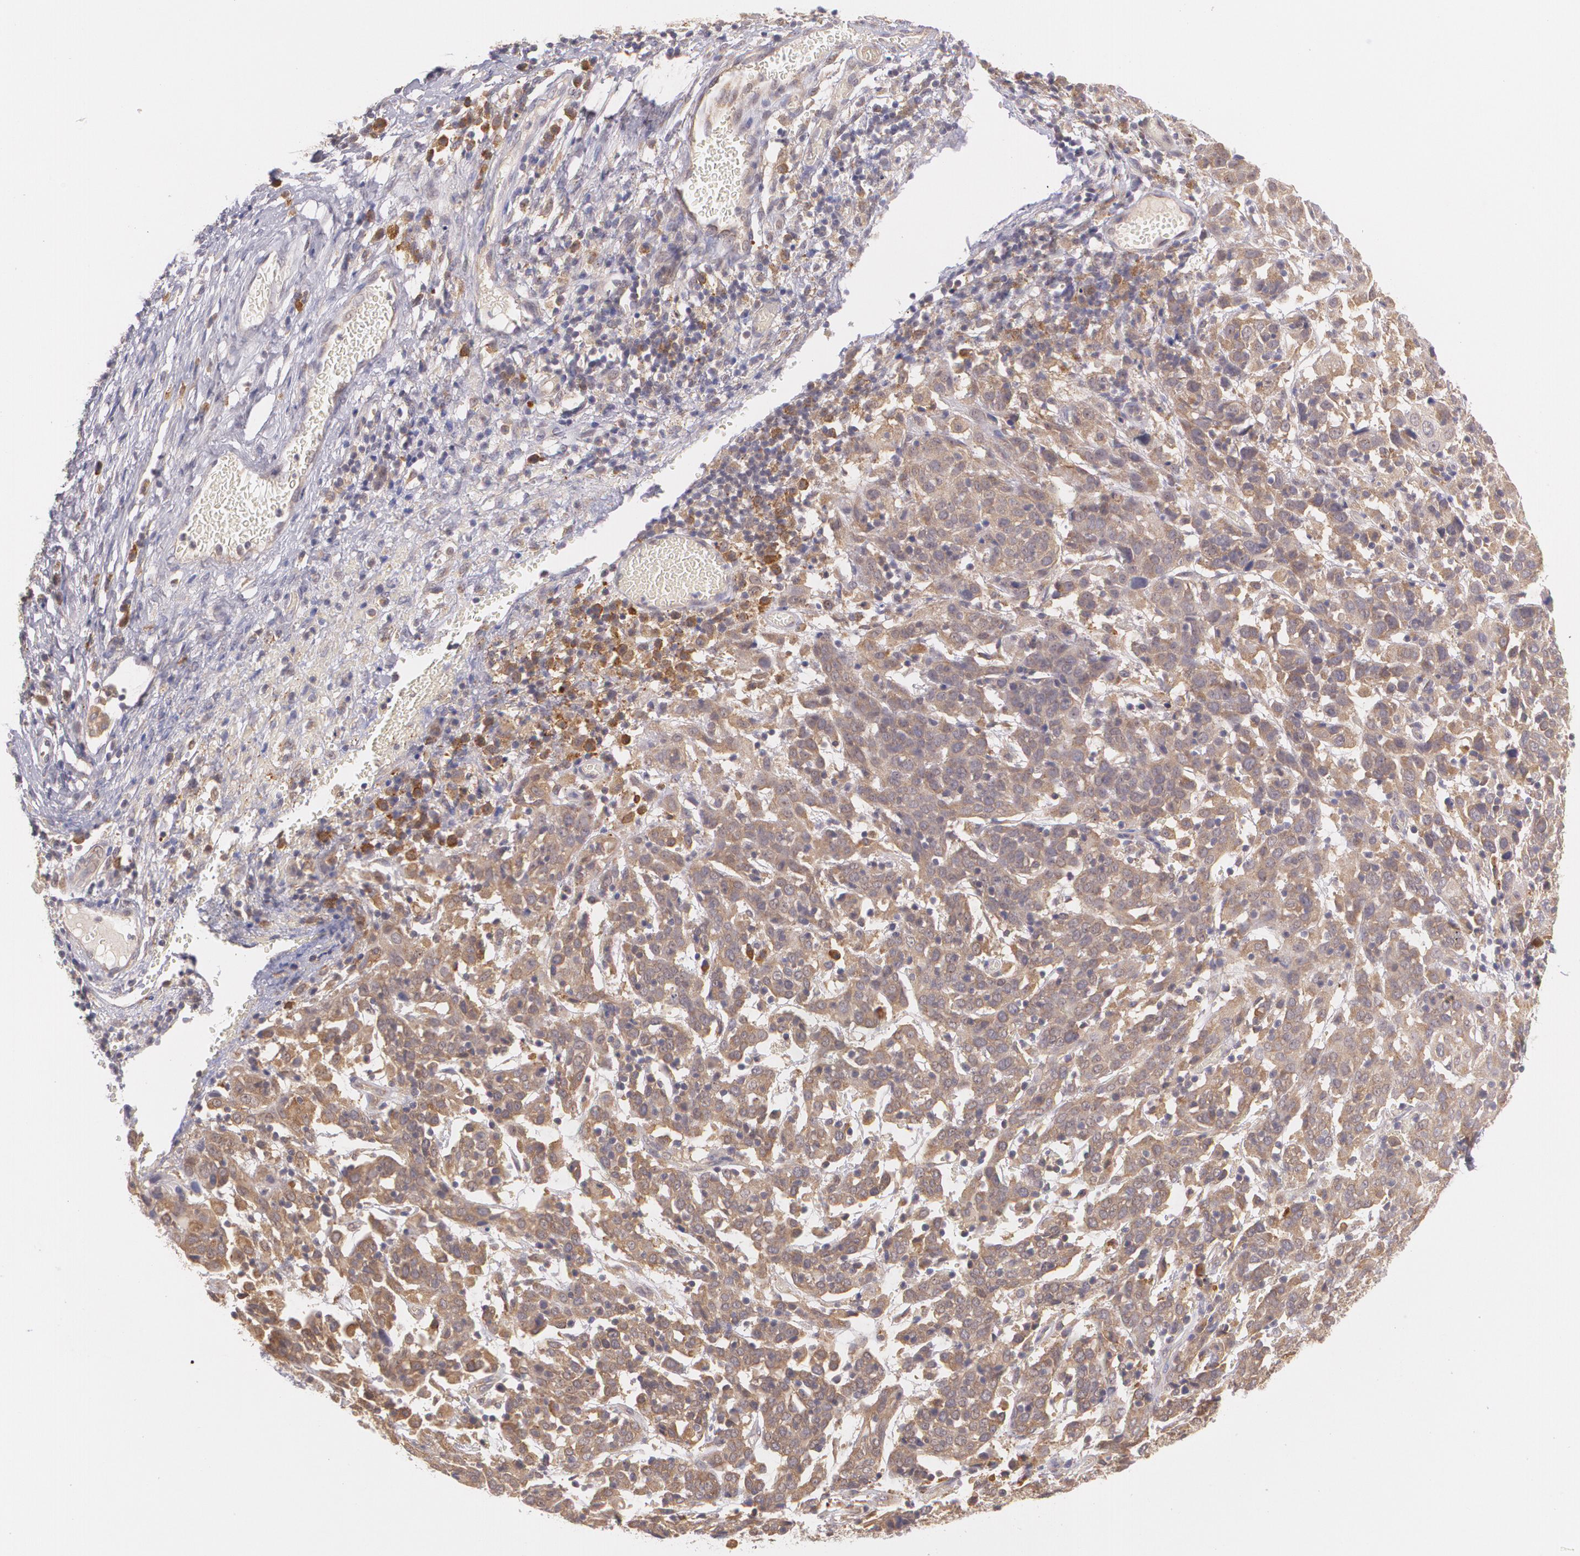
{"staining": {"intensity": "moderate", "quantity": ">75%", "location": "cytoplasmic/membranous"}, "tissue": "cervical cancer", "cell_type": "Tumor cells", "image_type": "cancer", "snomed": [{"axis": "morphology", "description": "Normal tissue, NOS"}, {"axis": "morphology", "description": "Squamous cell carcinoma, NOS"}, {"axis": "topography", "description": "Cervix"}], "caption": "The micrograph displays a brown stain indicating the presence of a protein in the cytoplasmic/membranous of tumor cells in squamous cell carcinoma (cervical).", "gene": "CCL17", "patient": {"sex": "female", "age": 67}}